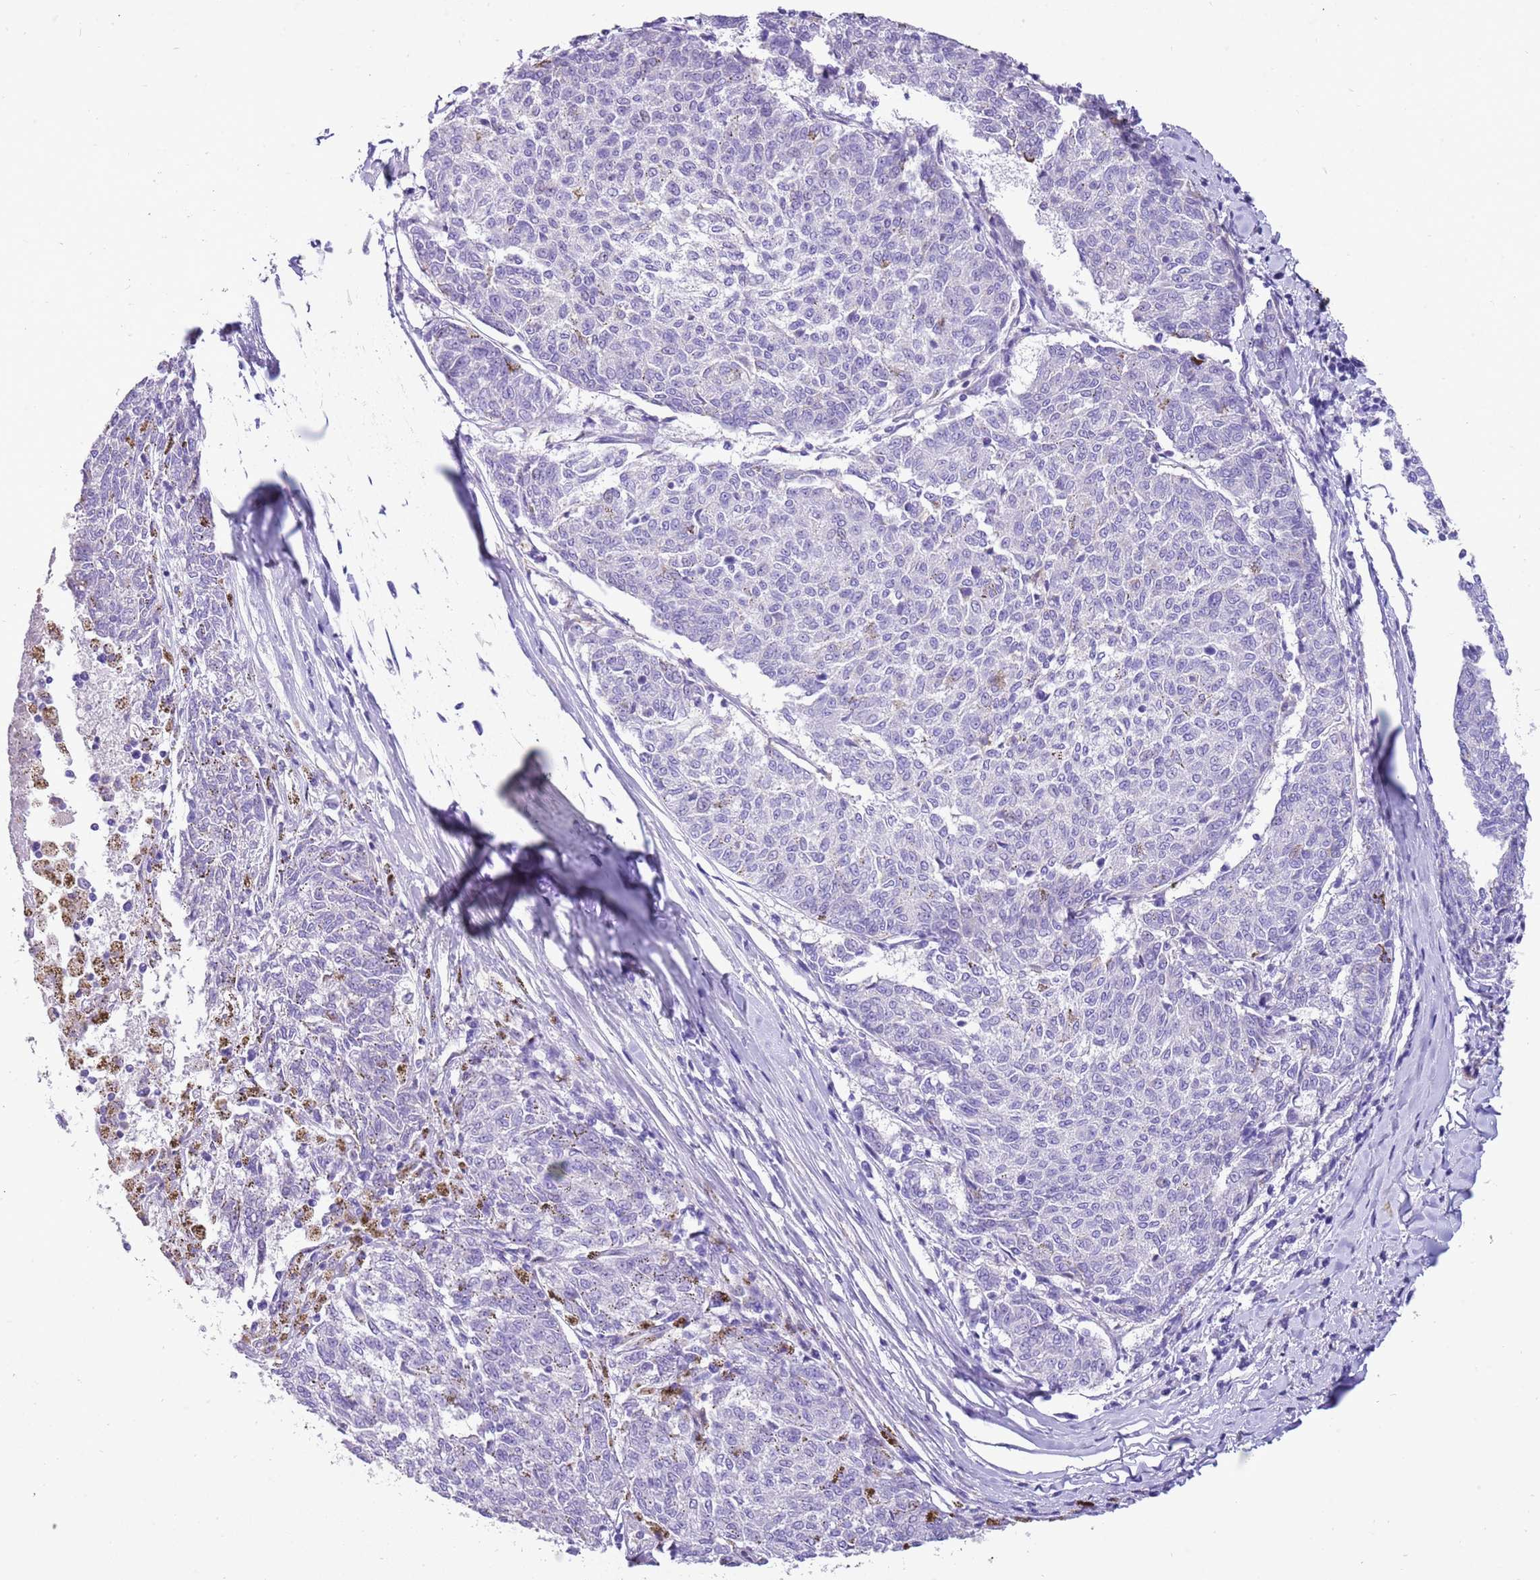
{"staining": {"intensity": "negative", "quantity": "none", "location": "none"}, "tissue": "melanoma", "cell_type": "Tumor cells", "image_type": "cancer", "snomed": [{"axis": "morphology", "description": "Malignant melanoma, NOS"}, {"axis": "topography", "description": "Skin"}], "caption": "Melanoma was stained to show a protein in brown. There is no significant expression in tumor cells. (Brightfield microscopy of DAB (3,3'-diaminobenzidine) IHC at high magnification).", "gene": "KBTBD3", "patient": {"sex": "female", "age": 72}}